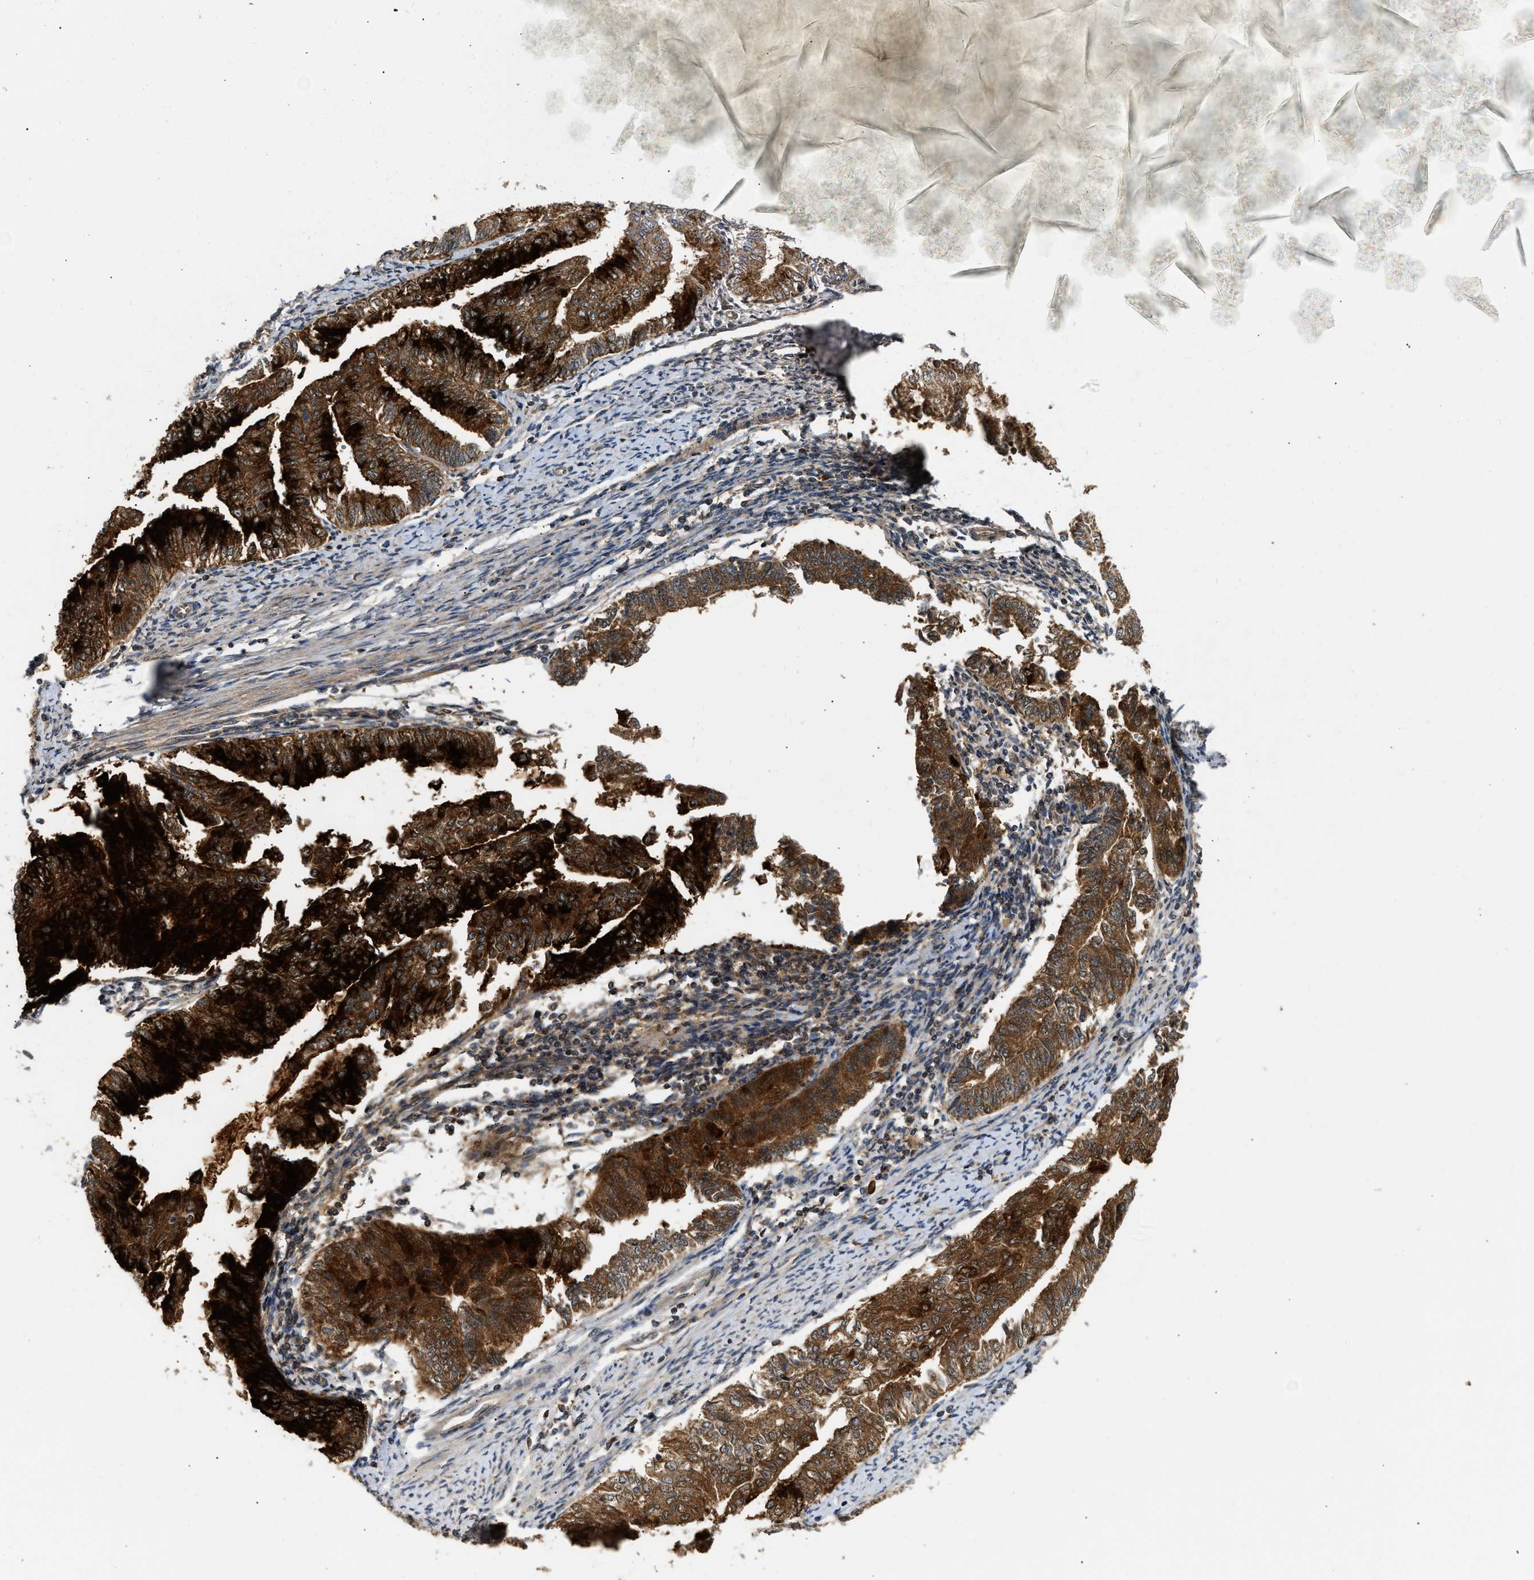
{"staining": {"intensity": "strong", "quantity": ">75%", "location": "cytoplasmic/membranous"}, "tissue": "endometrial cancer", "cell_type": "Tumor cells", "image_type": "cancer", "snomed": [{"axis": "morphology", "description": "Adenocarcinoma, NOS"}, {"axis": "topography", "description": "Endometrium"}], "caption": "Immunohistochemical staining of human endometrial cancer (adenocarcinoma) shows high levels of strong cytoplasmic/membranous protein staining in approximately >75% of tumor cells.", "gene": "EXTL2", "patient": {"sex": "female", "age": 66}}